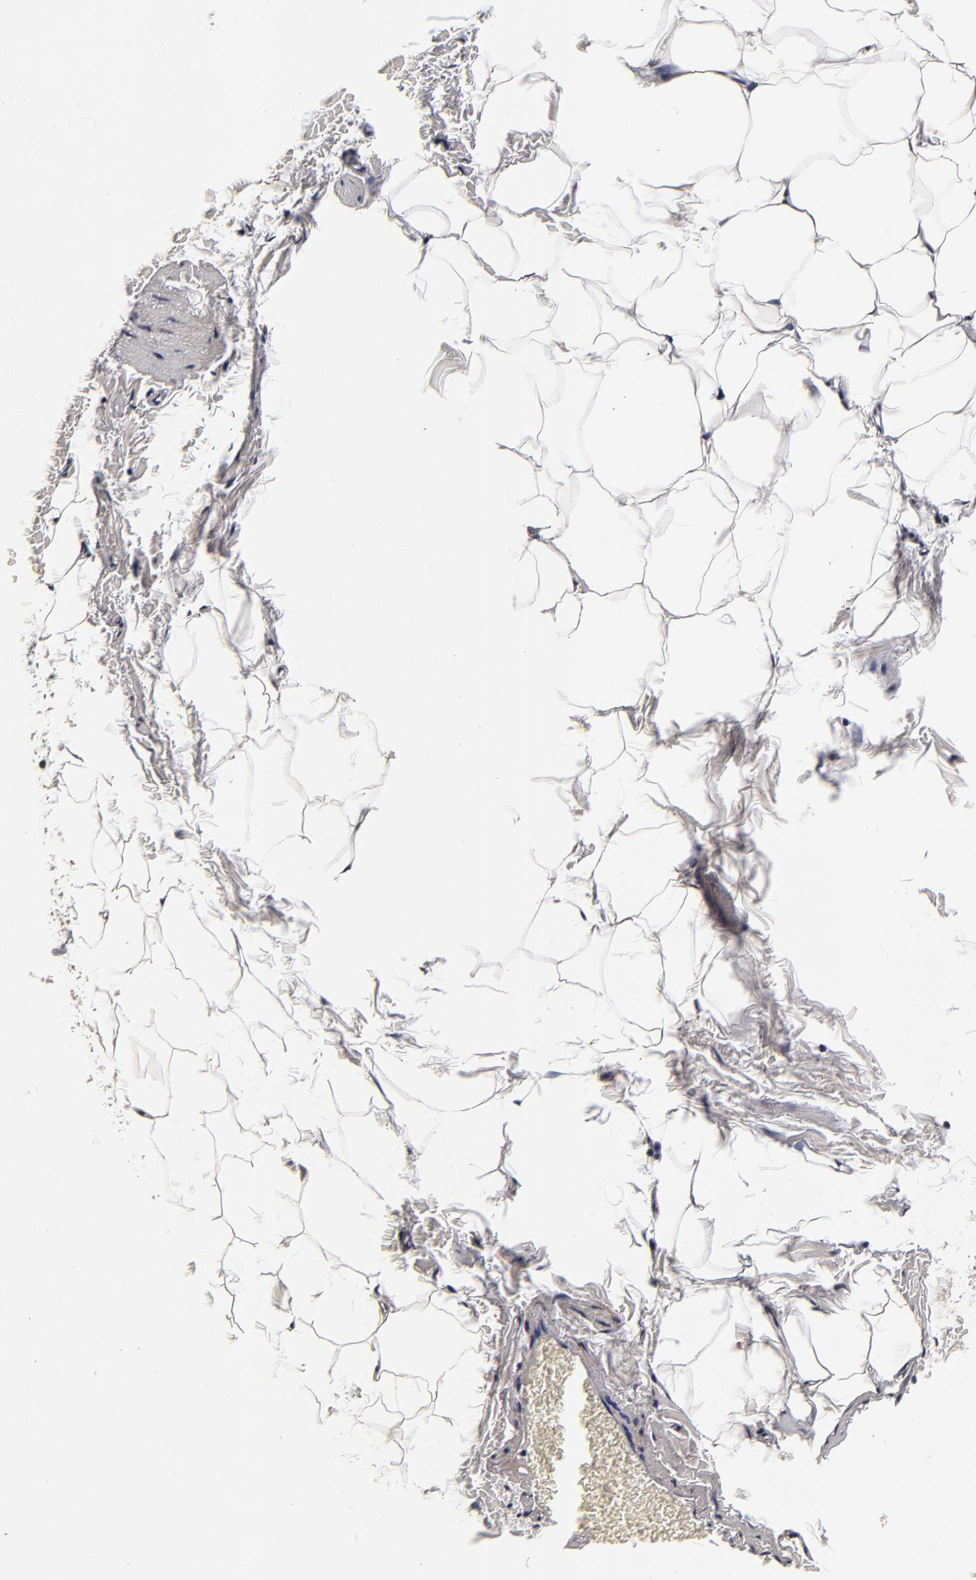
{"staining": {"intensity": "moderate", "quantity": "25%-75%", "location": "cytoplasmic/membranous"}, "tissue": "adipose tissue", "cell_type": "Adipocytes", "image_type": "normal", "snomed": [{"axis": "morphology", "description": "Normal tissue, NOS"}, {"axis": "topography", "description": "Vascular tissue"}], "caption": "Adipocytes reveal moderate cytoplasmic/membranous staining in about 25%-75% of cells in unremarkable adipose tissue.", "gene": "MMP15", "patient": {"sex": "male", "age": 41}}